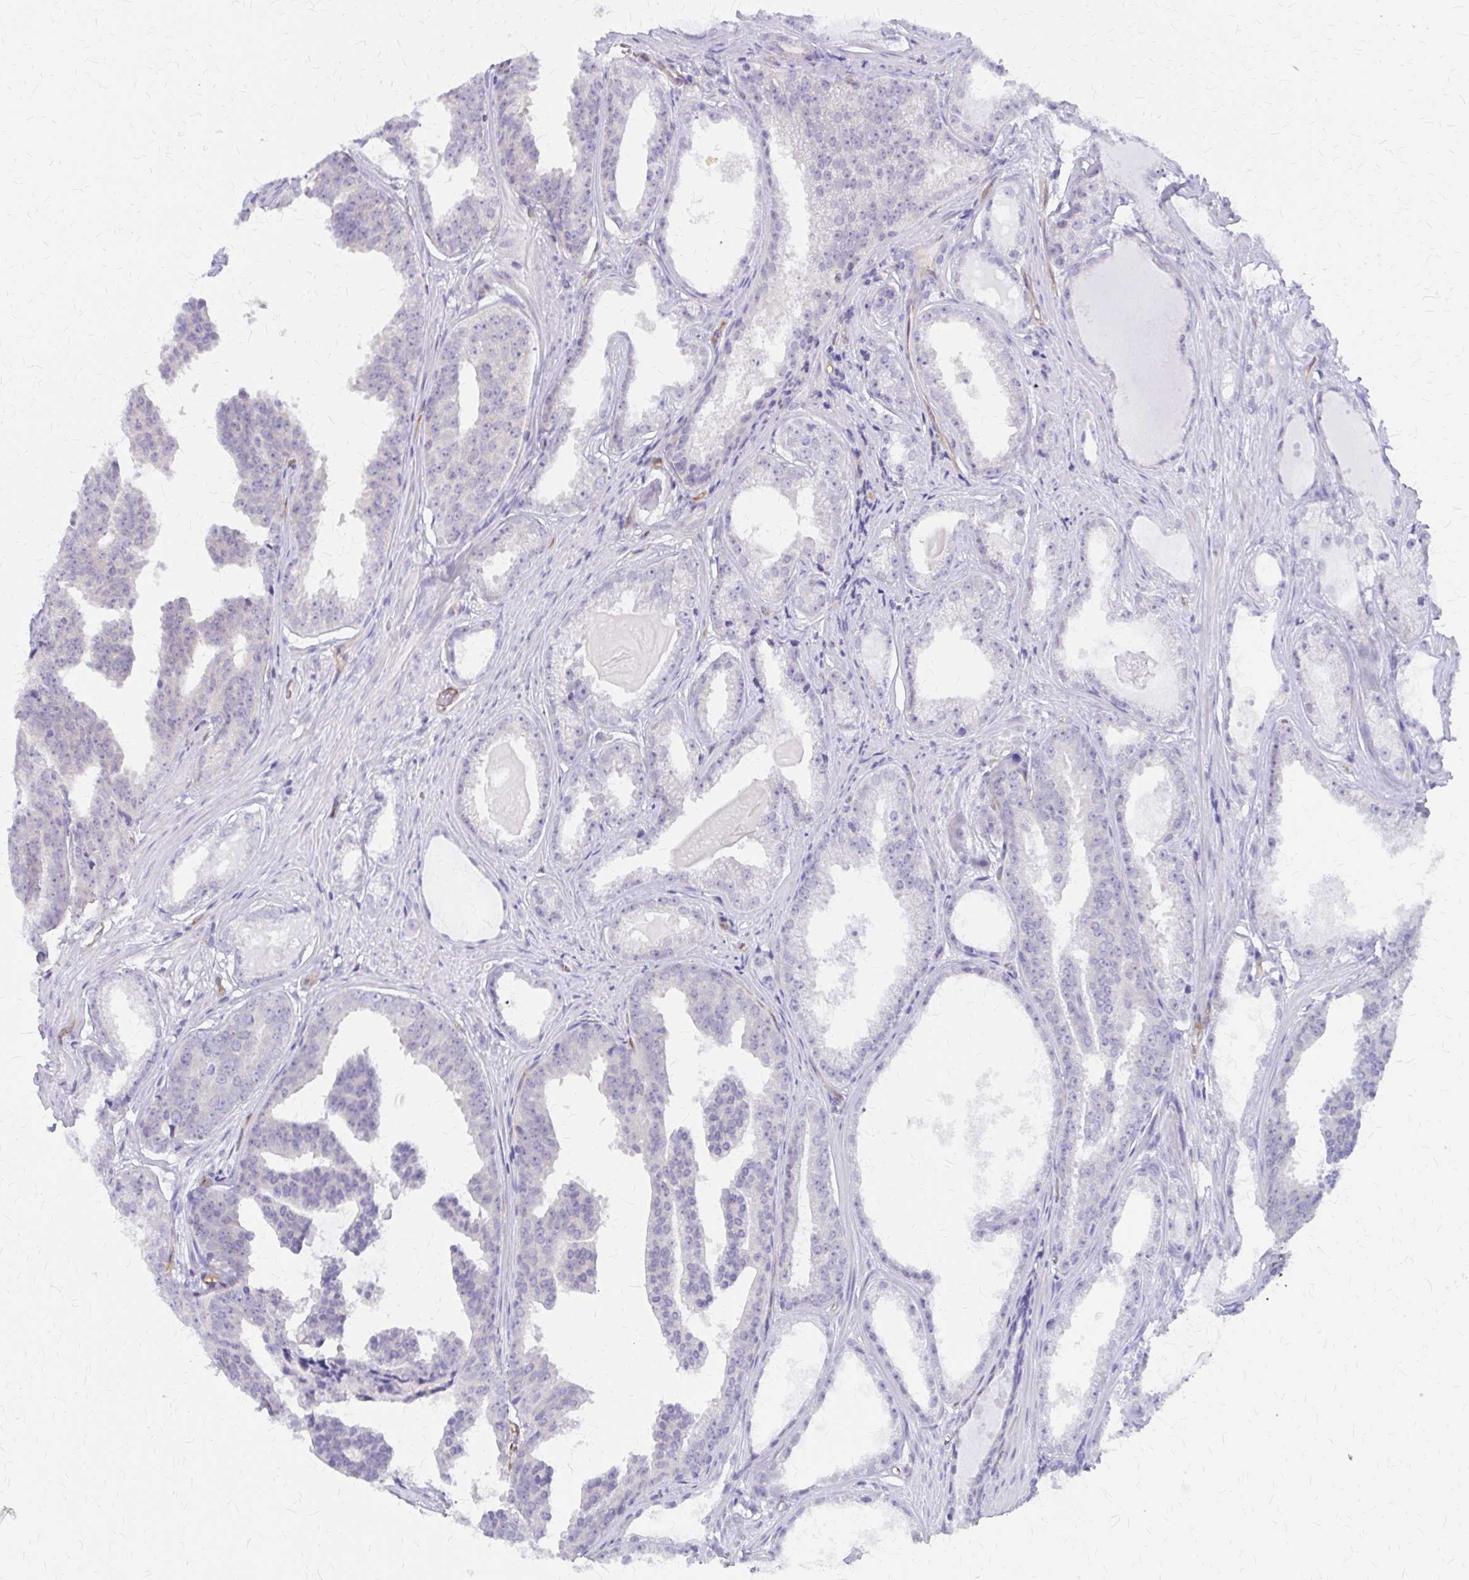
{"staining": {"intensity": "negative", "quantity": "none", "location": "none"}, "tissue": "prostate cancer", "cell_type": "Tumor cells", "image_type": "cancer", "snomed": [{"axis": "morphology", "description": "Adenocarcinoma, Low grade"}, {"axis": "topography", "description": "Prostate"}], "caption": "Immunohistochemical staining of human prostate cancer reveals no significant staining in tumor cells.", "gene": "CLIC2", "patient": {"sex": "male", "age": 65}}